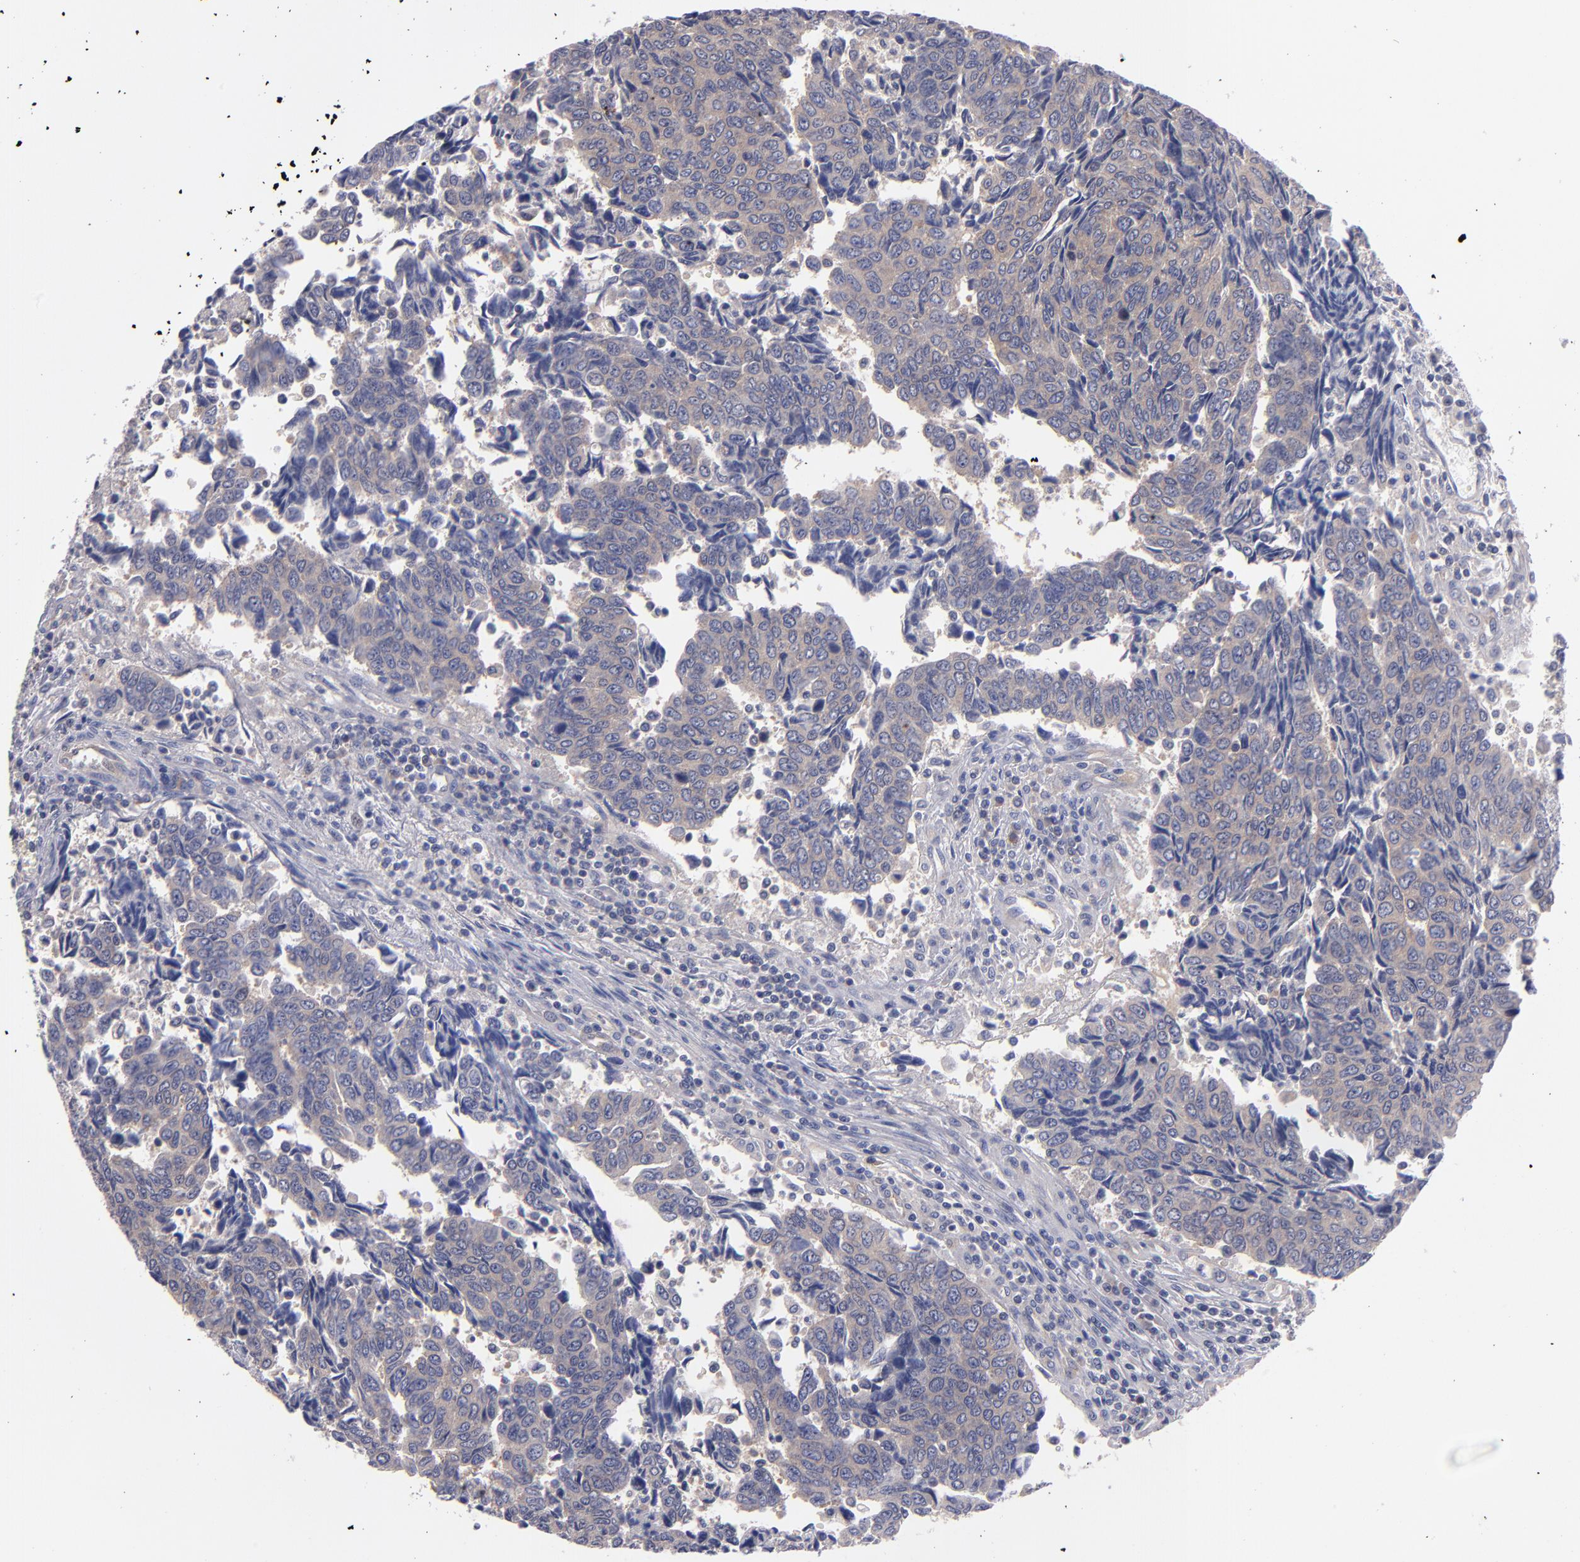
{"staining": {"intensity": "weak", "quantity": ">75%", "location": "cytoplasmic/membranous"}, "tissue": "urothelial cancer", "cell_type": "Tumor cells", "image_type": "cancer", "snomed": [{"axis": "morphology", "description": "Urothelial carcinoma, High grade"}, {"axis": "topography", "description": "Urinary bladder"}], "caption": "The image exhibits staining of high-grade urothelial carcinoma, revealing weak cytoplasmic/membranous protein expression (brown color) within tumor cells.", "gene": "EIF3L", "patient": {"sex": "male", "age": 86}}